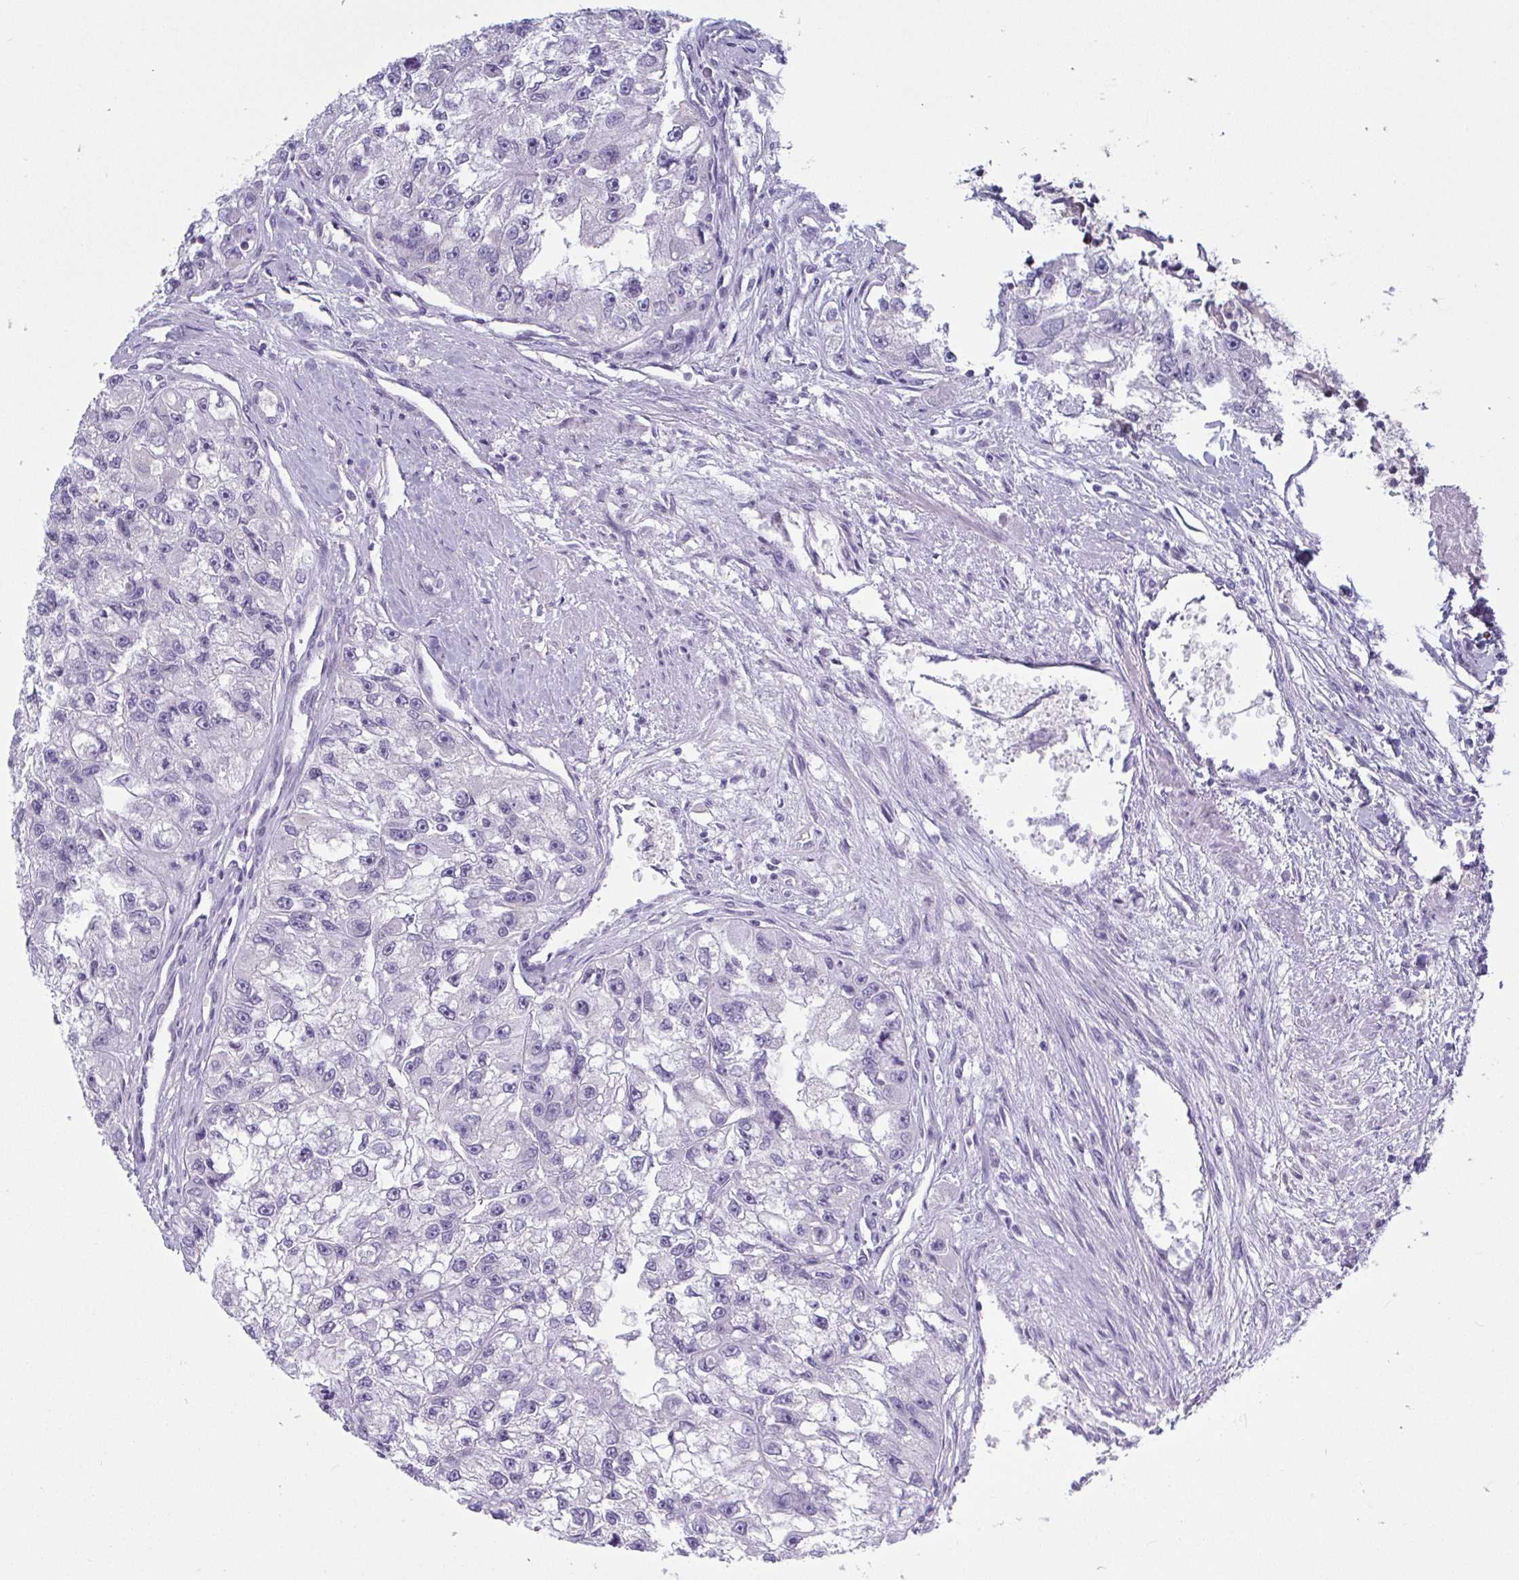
{"staining": {"intensity": "negative", "quantity": "none", "location": "none"}, "tissue": "renal cancer", "cell_type": "Tumor cells", "image_type": "cancer", "snomed": [{"axis": "morphology", "description": "Adenocarcinoma, NOS"}, {"axis": "topography", "description": "Kidney"}], "caption": "Immunohistochemical staining of adenocarcinoma (renal) reveals no significant expression in tumor cells. (Brightfield microscopy of DAB (3,3'-diaminobenzidine) immunohistochemistry (IHC) at high magnification).", "gene": "TCEAL8", "patient": {"sex": "male", "age": 63}}